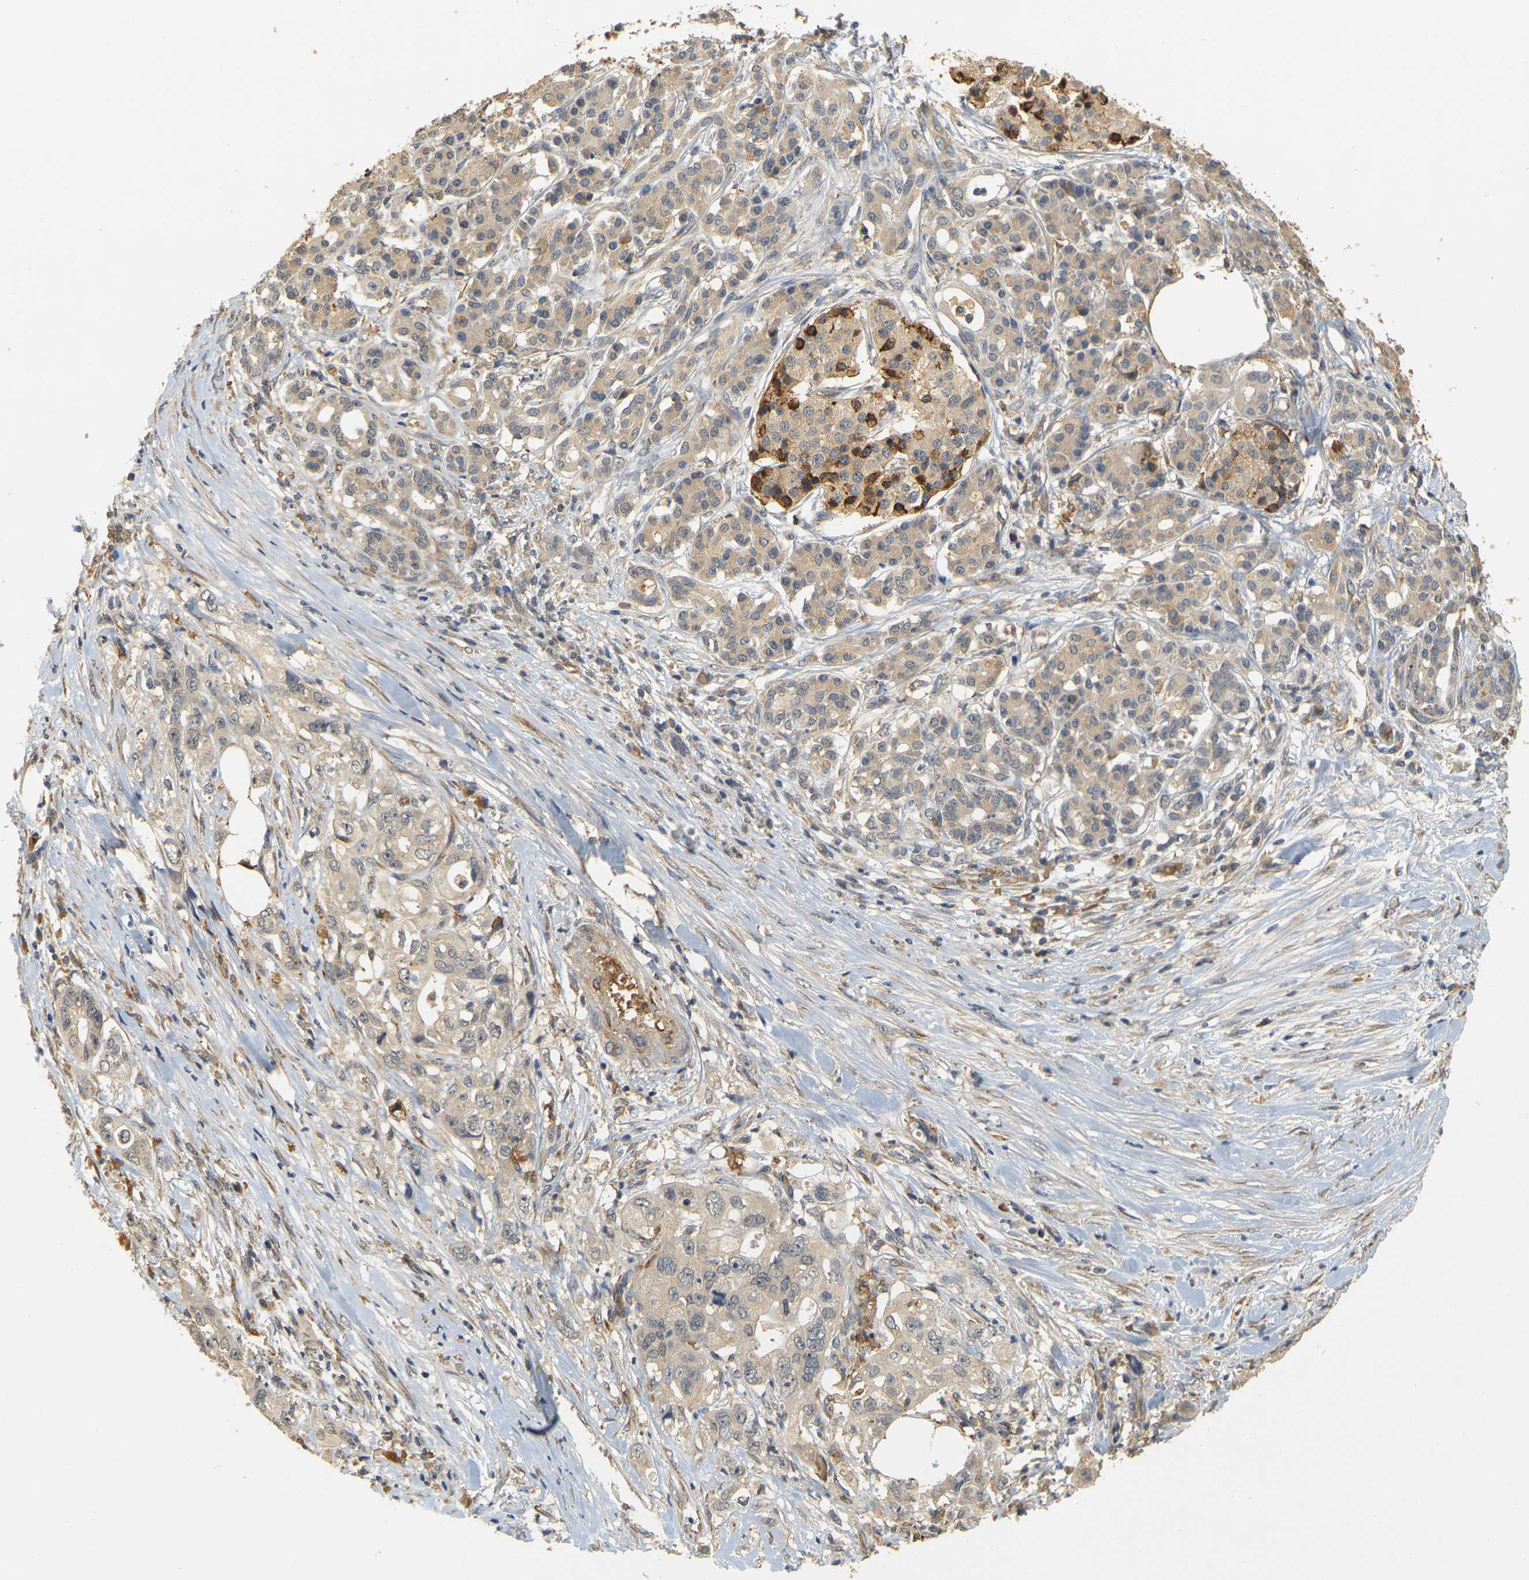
{"staining": {"intensity": "weak", "quantity": ">75%", "location": "cytoplasmic/membranous"}, "tissue": "pancreatic cancer", "cell_type": "Tumor cells", "image_type": "cancer", "snomed": [{"axis": "morphology", "description": "Normal tissue, NOS"}, {"axis": "topography", "description": "Pancreas"}], "caption": "IHC image of human pancreatic cancer stained for a protein (brown), which demonstrates low levels of weak cytoplasmic/membranous expression in approximately >75% of tumor cells.", "gene": "MEGF9", "patient": {"sex": "male", "age": 42}}